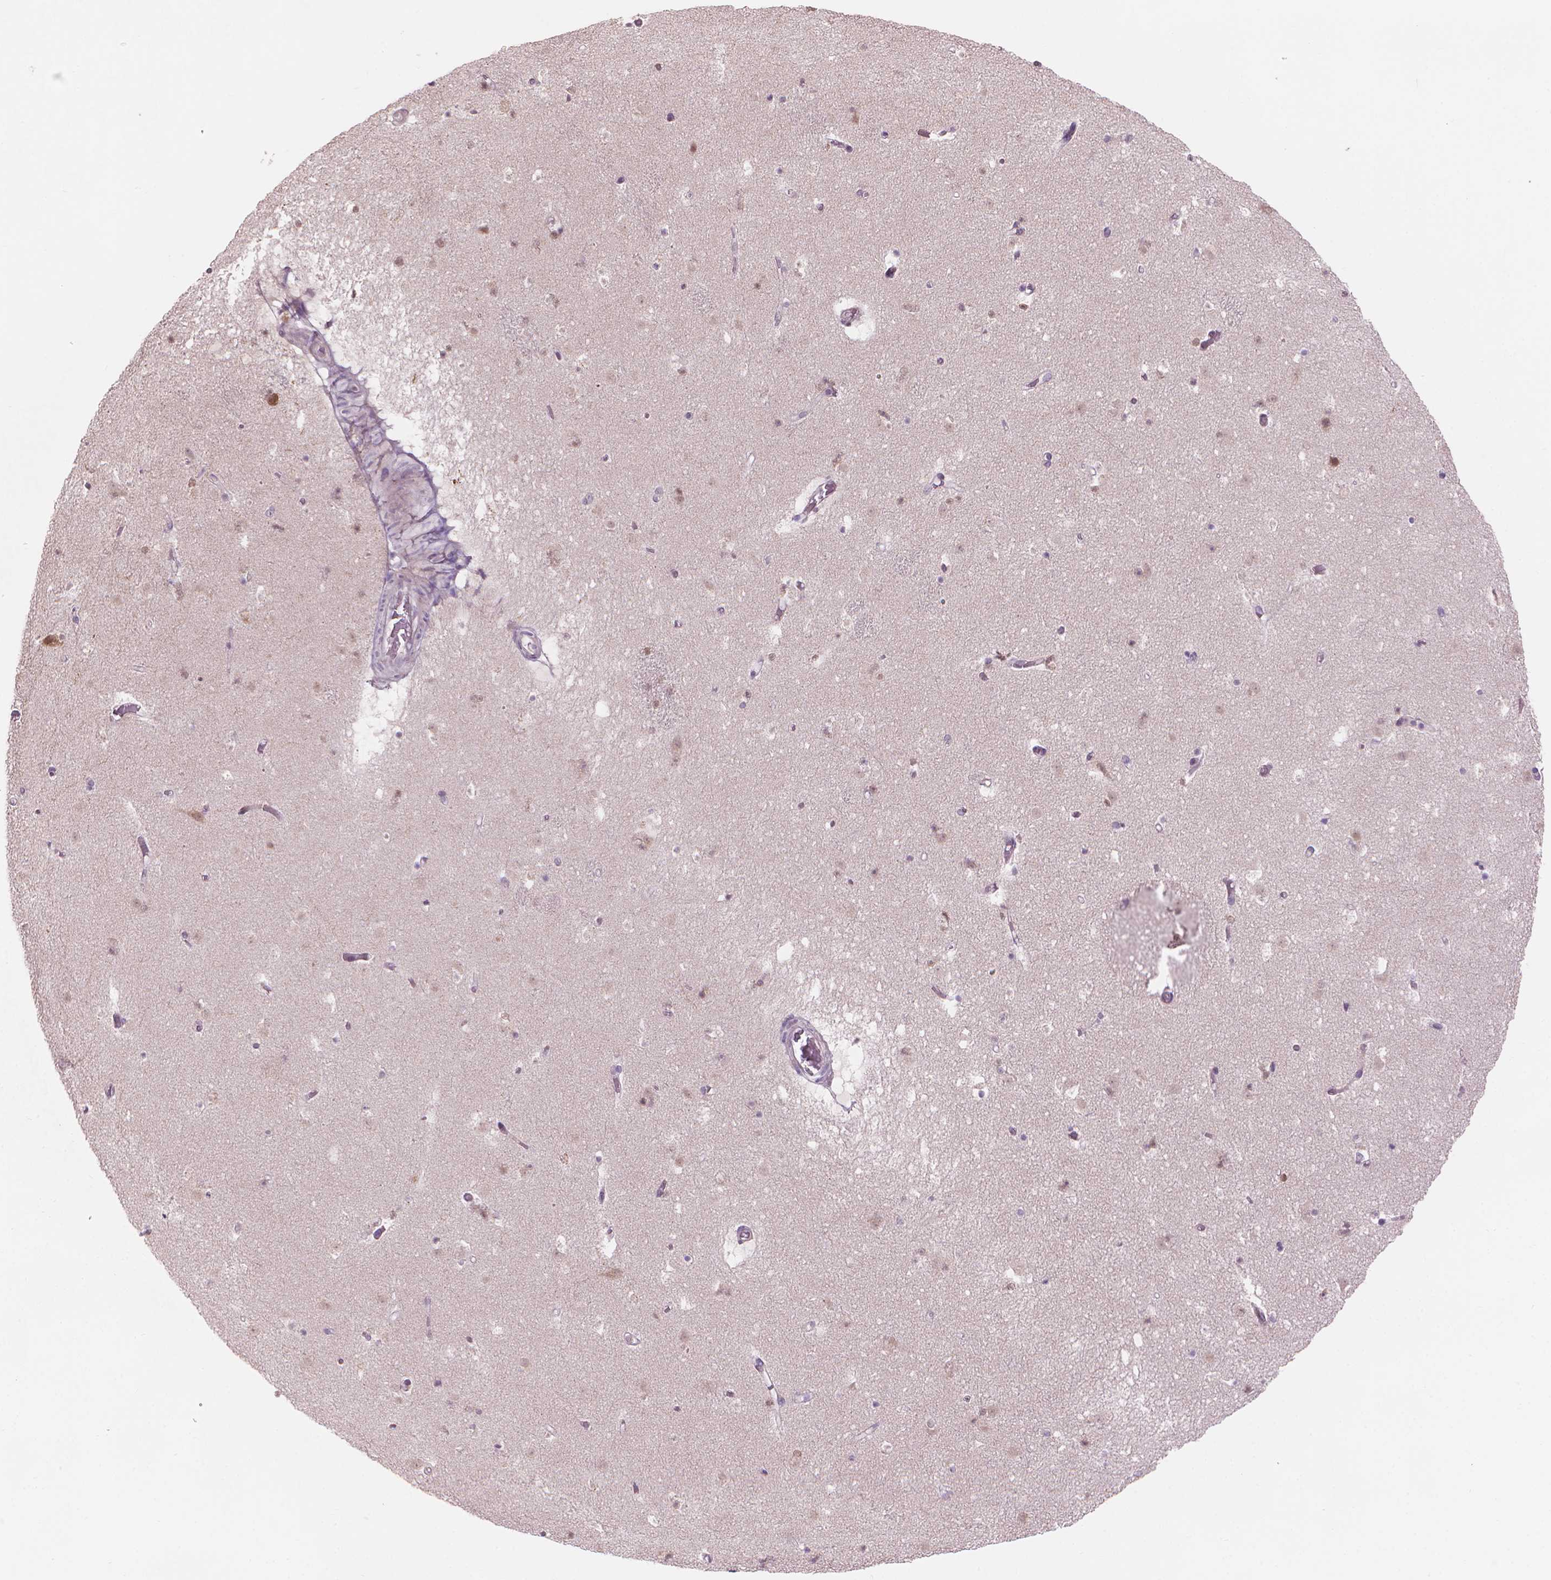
{"staining": {"intensity": "weak", "quantity": "<25%", "location": "cytoplasmic/membranous"}, "tissue": "caudate", "cell_type": "Glial cells", "image_type": "normal", "snomed": [{"axis": "morphology", "description": "Normal tissue, NOS"}, {"axis": "topography", "description": "Lateral ventricle wall"}], "caption": "Image shows no significant protein staining in glial cells of benign caudate.", "gene": "IFFO1", "patient": {"sex": "female", "age": 42}}